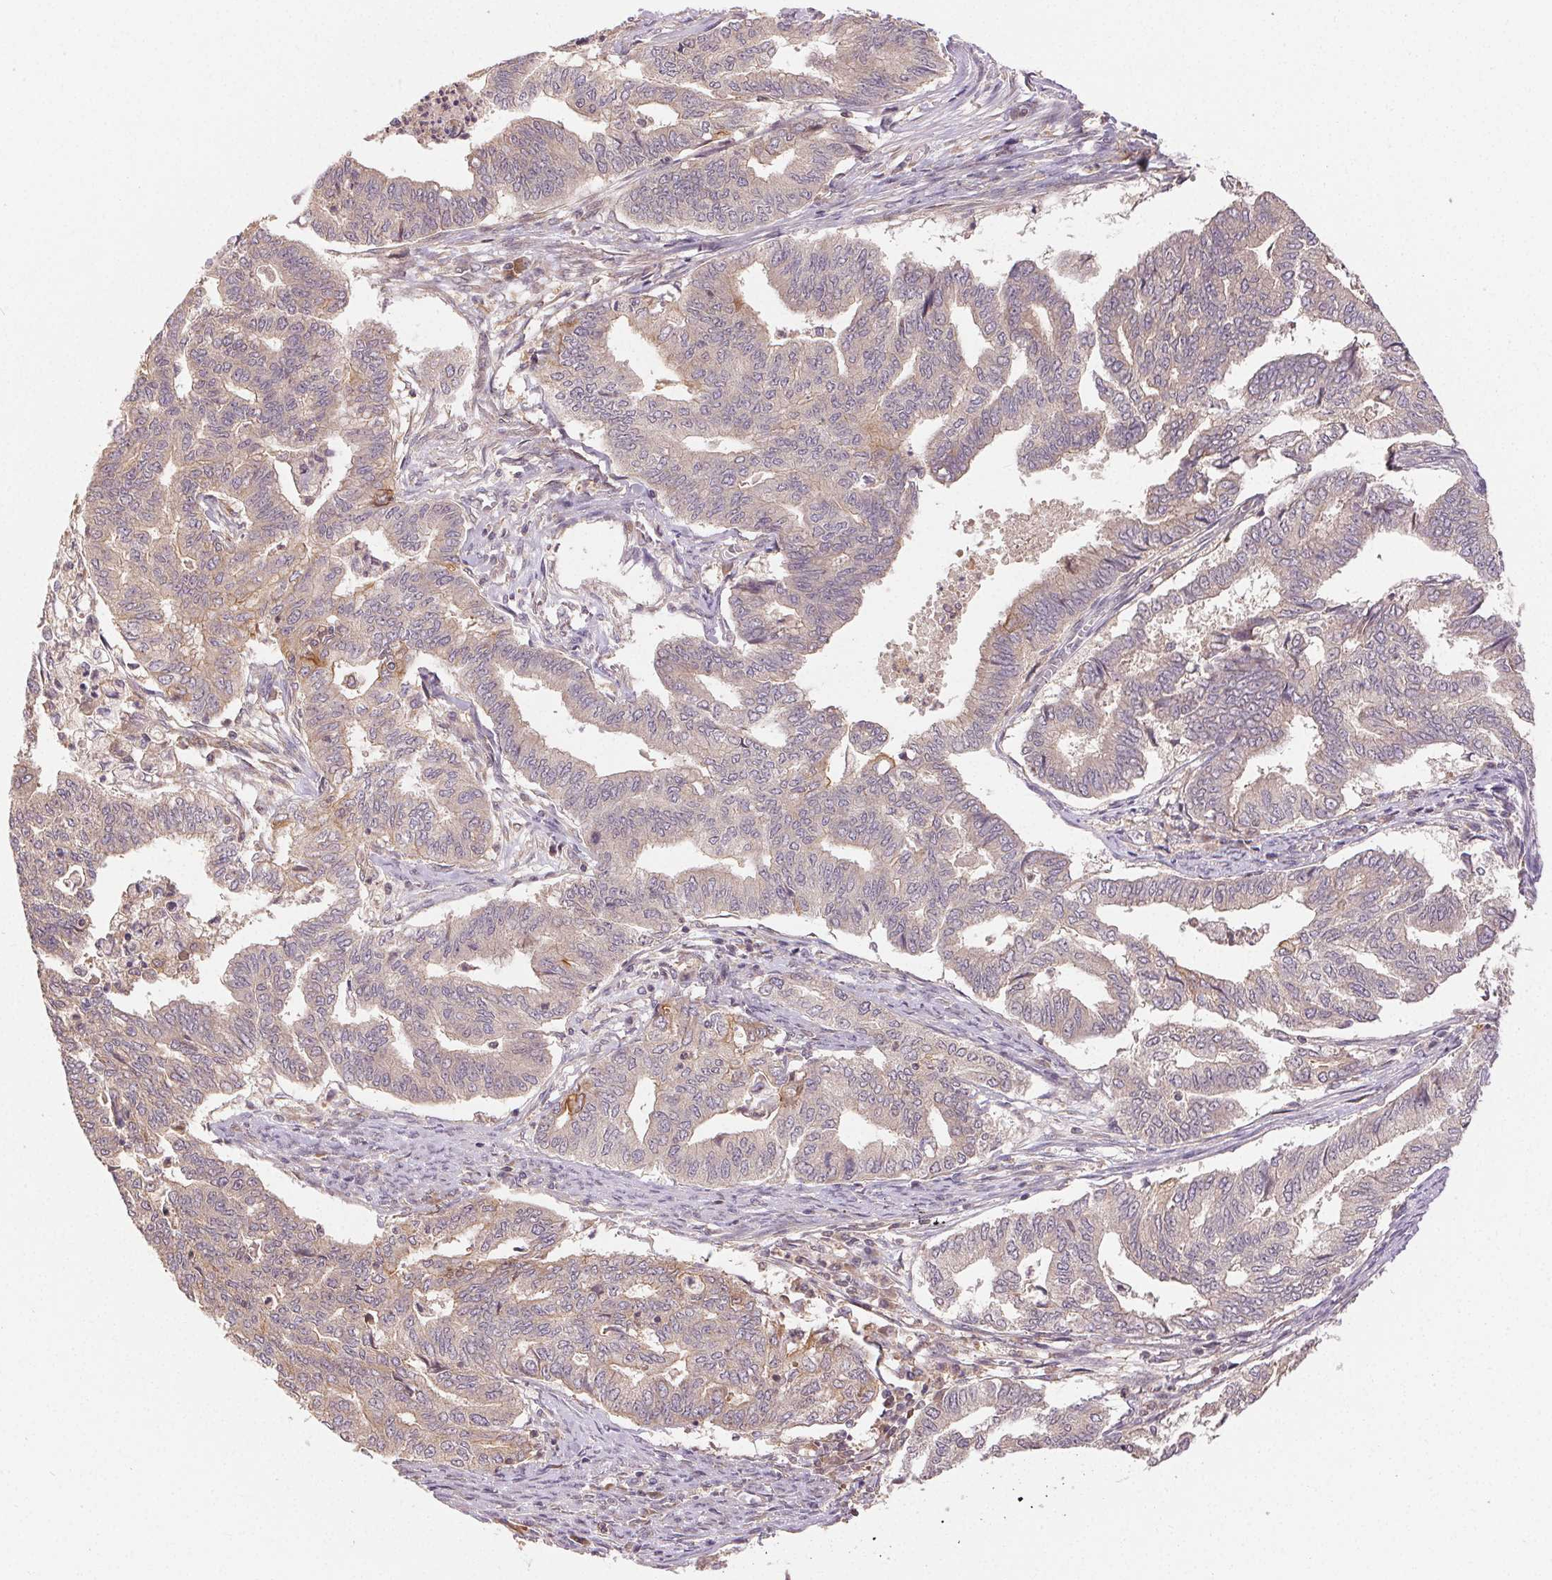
{"staining": {"intensity": "weak", "quantity": "<25%", "location": "cytoplasmic/membranous"}, "tissue": "endometrial cancer", "cell_type": "Tumor cells", "image_type": "cancer", "snomed": [{"axis": "morphology", "description": "Adenocarcinoma, NOS"}, {"axis": "topography", "description": "Endometrium"}], "caption": "Immunohistochemistry photomicrograph of neoplastic tissue: human adenocarcinoma (endometrial) stained with DAB displays no significant protein staining in tumor cells. The staining was performed using DAB (3,3'-diaminobenzidine) to visualize the protein expression in brown, while the nuclei were stained in blue with hematoxylin (Magnification: 20x).", "gene": "MAPKAPK2", "patient": {"sex": "female", "age": 79}}